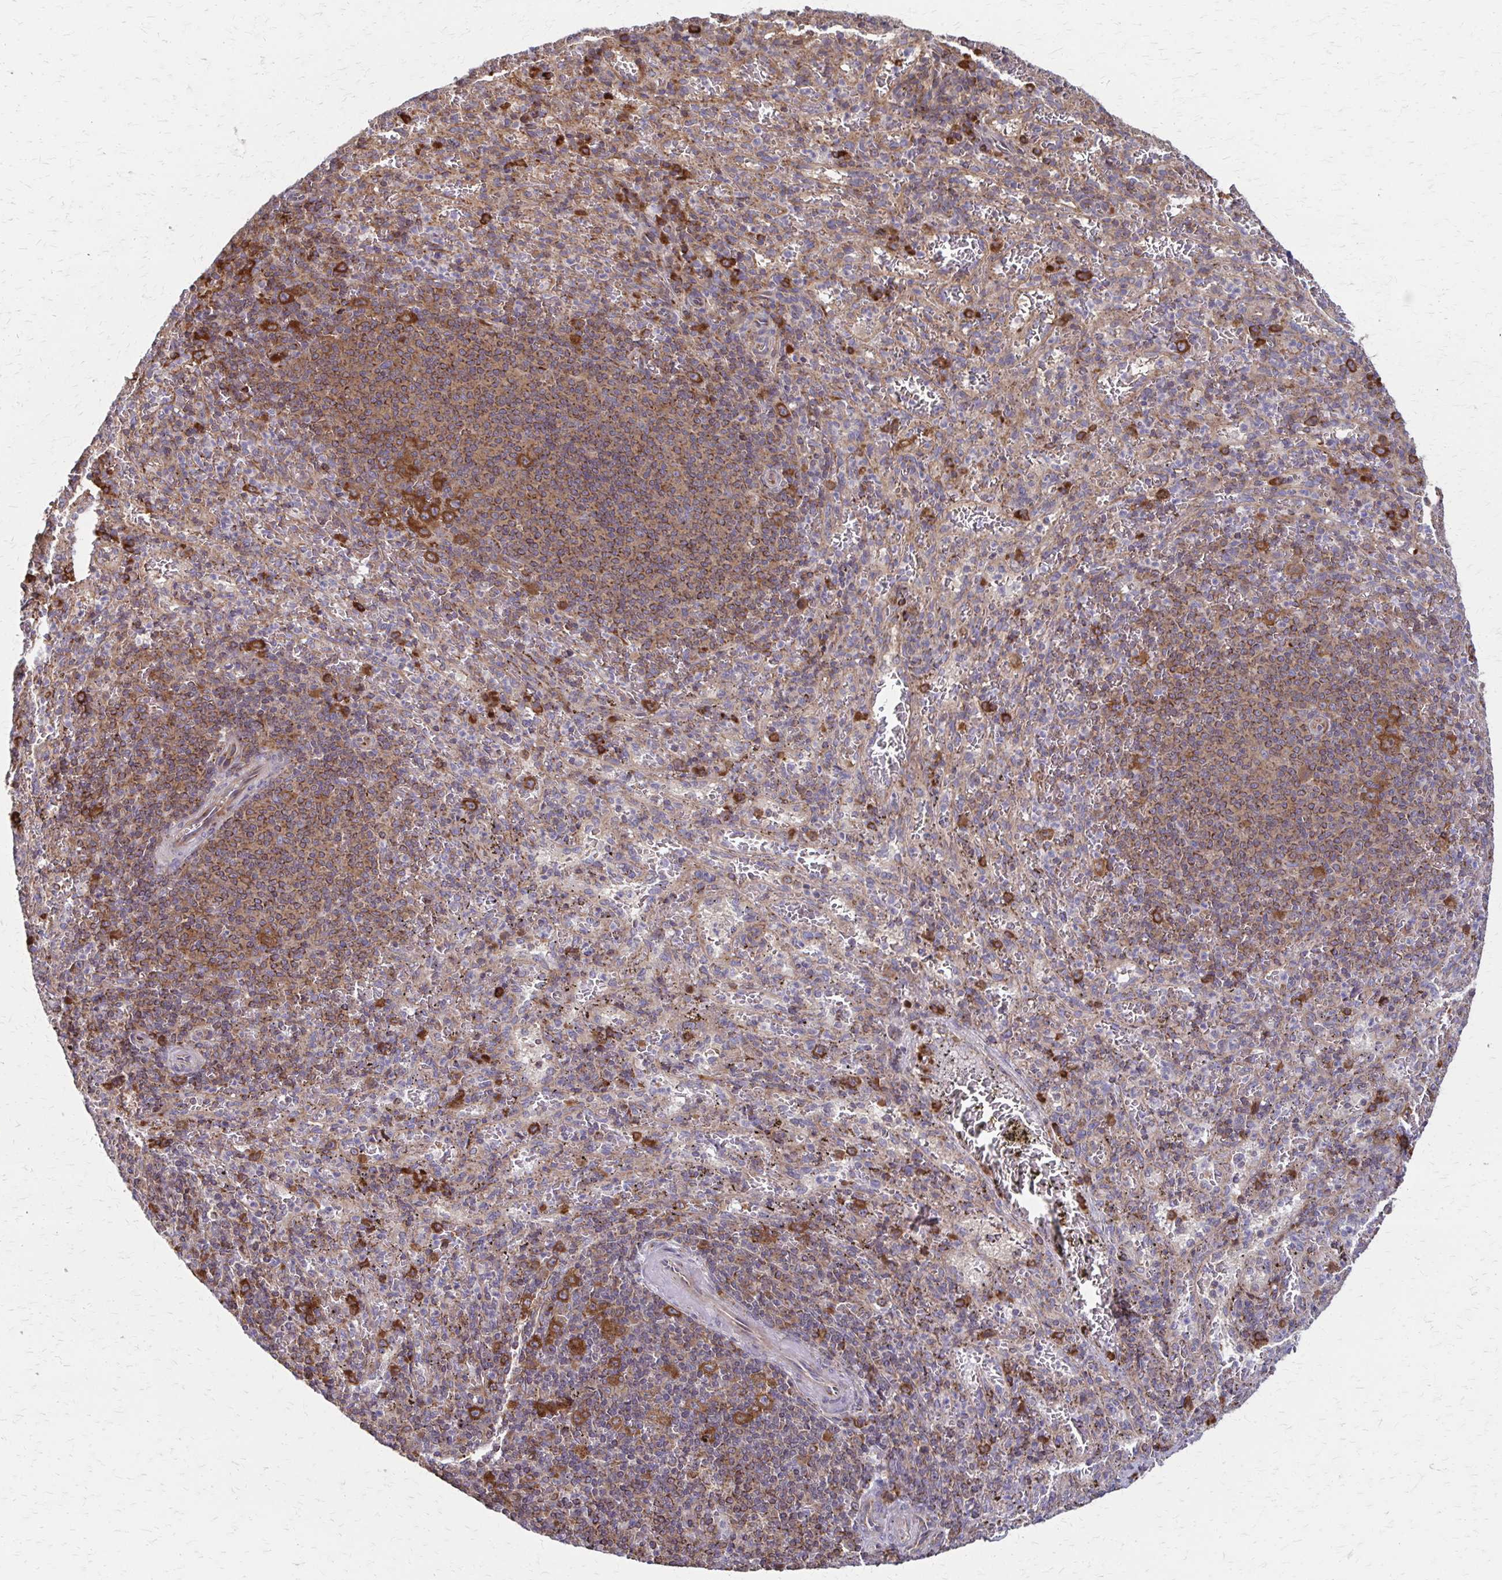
{"staining": {"intensity": "moderate", "quantity": "<25%", "location": "cytoplasmic/membranous"}, "tissue": "spleen", "cell_type": "Cells in red pulp", "image_type": "normal", "snomed": [{"axis": "morphology", "description": "Normal tissue, NOS"}, {"axis": "topography", "description": "Spleen"}], "caption": "Protein expression analysis of normal human spleen reveals moderate cytoplasmic/membranous positivity in approximately <25% of cells in red pulp.", "gene": "EEF2", "patient": {"sex": "male", "age": 57}}